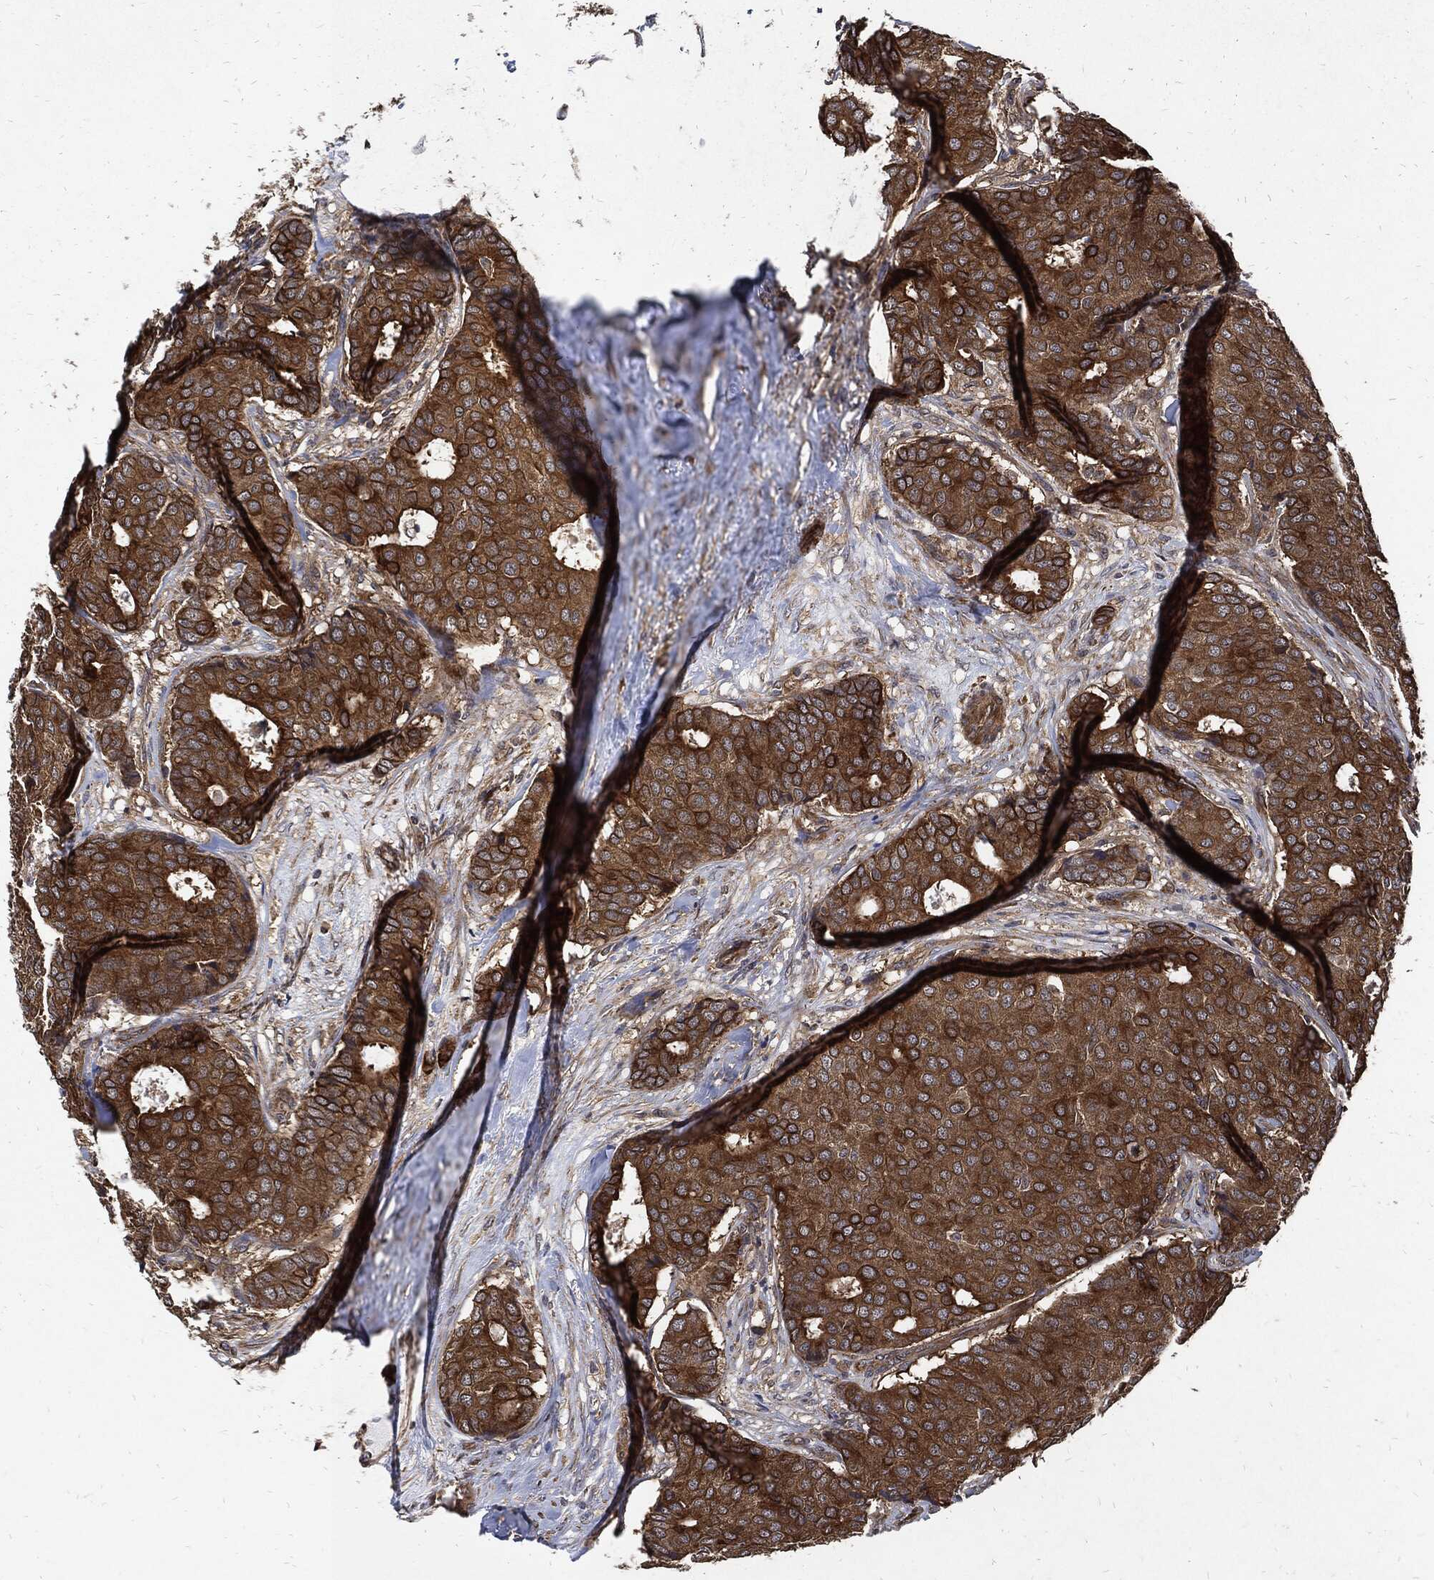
{"staining": {"intensity": "strong", "quantity": ">75%", "location": "cytoplasmic/membranous"}, "tissue": "breast cancer", "cell_type": "Tumor cells", "image_type": "cancer", "snomed": [{"axis": "morphology", "description": "Duct carcinoma"}, {"axis": "topography", "description": "Breast"}], "caption": "The photomicrograph reveals a brown stain indicating the presence of a protein in the cytoplasmic/membranous of tumor cells in breast cancer.", "gene": "DCTN1", "patient": {"sex": "female", "age": 75}}